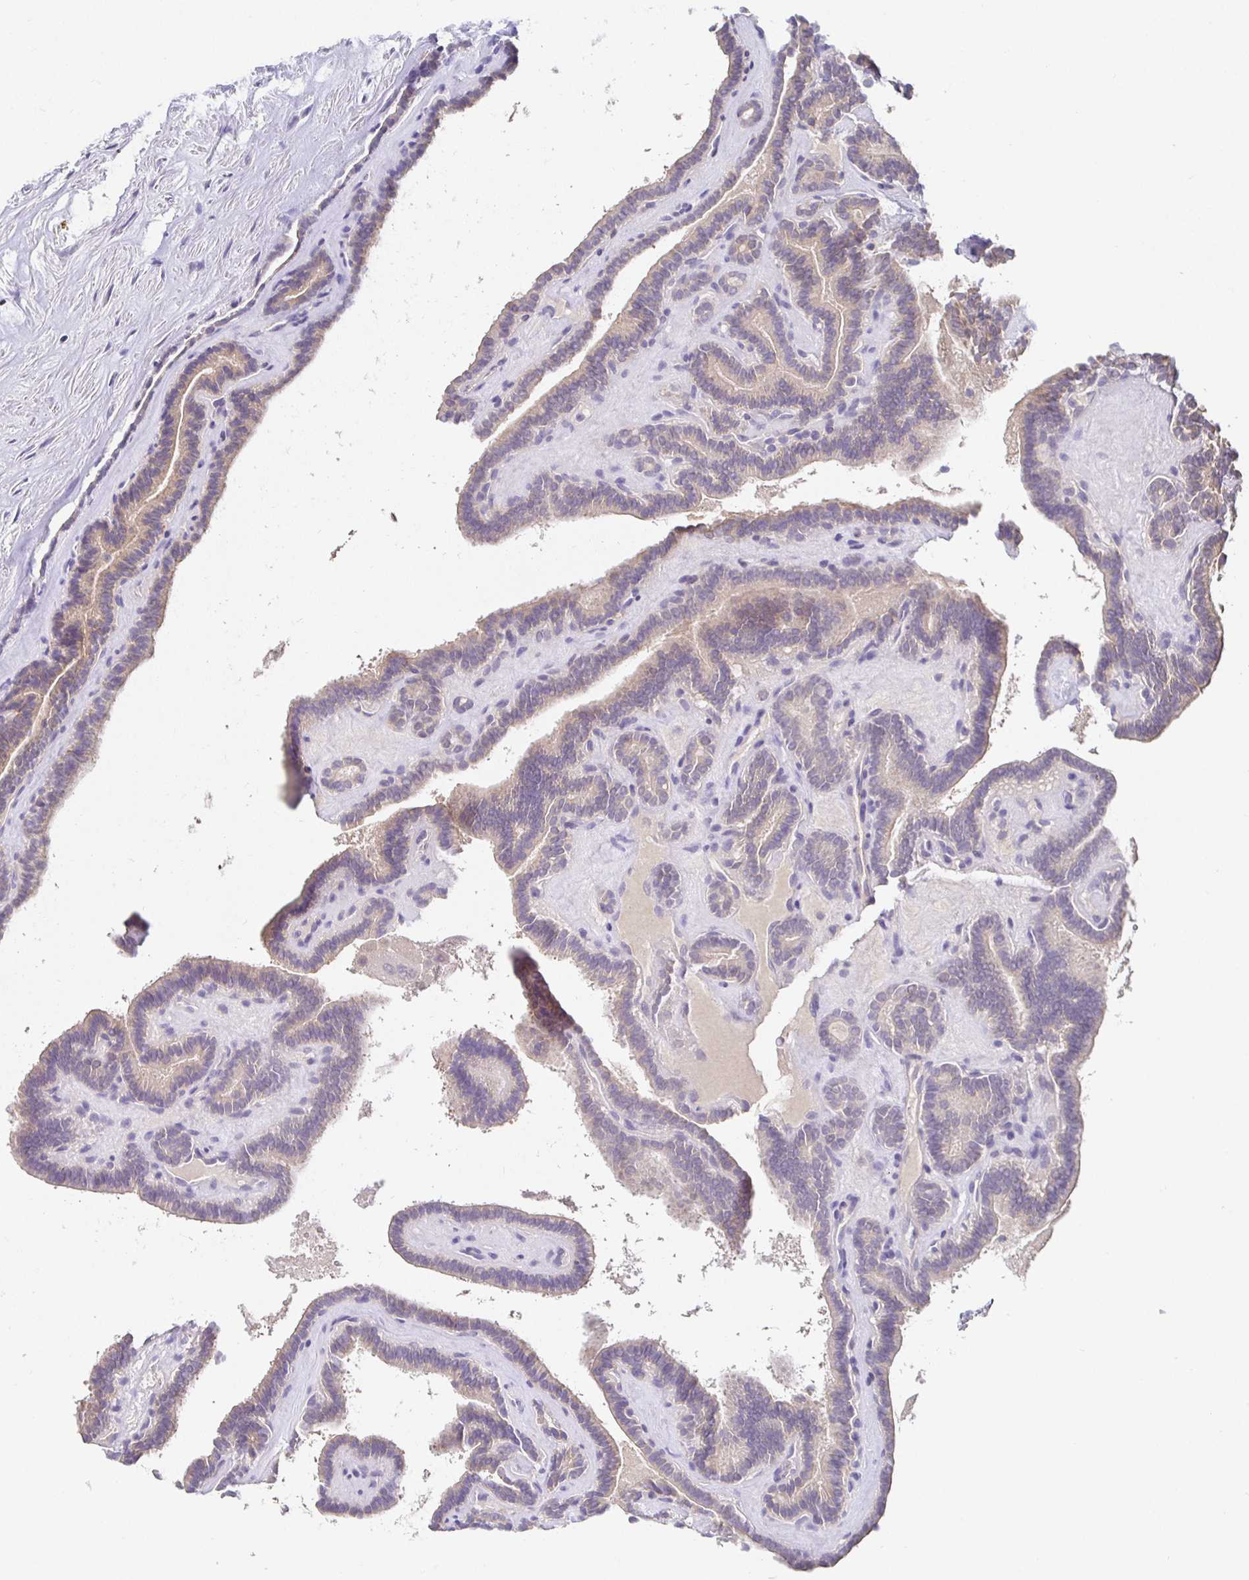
{"staining": {"intensity": "weak", "quantity": "25%-75%", "location": "cytoplasmic/membranous"}, "tissue": "thyroid cancer", "cell_type": "Tumor cells", "image_type": "cancer", "snomed": [{"axis": "morphology", "description": "Papillary adenocarcinoma, NOS"}, {"axis": "topography", "description": "Thyroid gland"}], "caption": "DAB immunohistochemical staining of papillary adenocarcinoma (thyroid) demonstrates weak cytoplasmic/membranous protein staining in approximately 25%-75% of tumor cells. The staining was performed using DAB (3,3'-diaminobenzidine), with brown indicating positive protein expression. Nuclei are stained blue with hematoxylin.", "gene": "SATB1", "patient": {"sex": "female", "age": 21}}